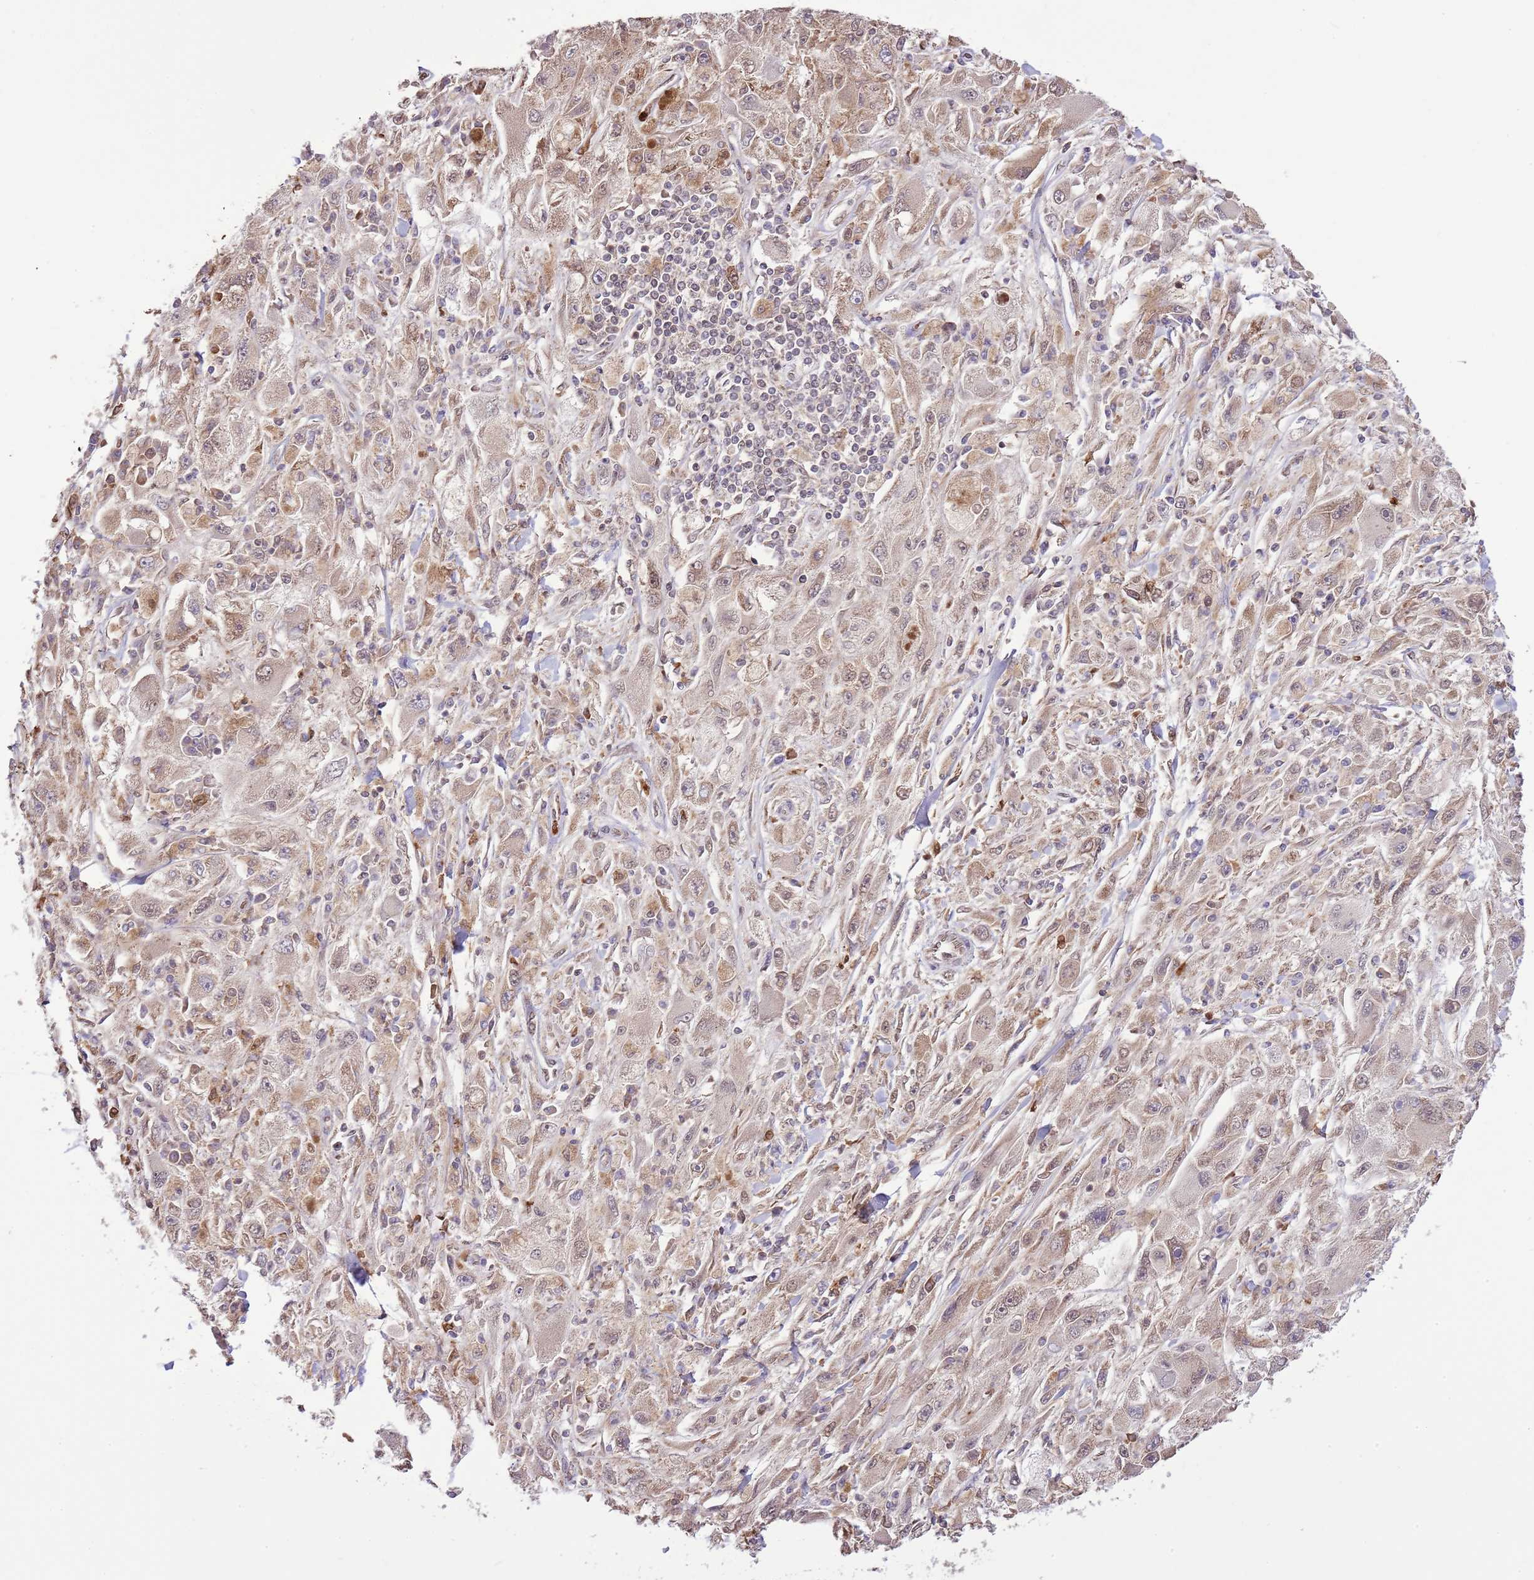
{"staining": {"intensity": "weak", "quantity": "25%-75%", "location": "cytoplasmic/membranous,nuclear"}, "tissue": "melanoma", "cell_type": "Tumor cells", "image_type": "cancer", "snomed": [{"axis": "morphology", "description": "Malignant melanoma, Metastatic site"}, {"axis": "topography", "description": "Skin"}], "caption": "Immunohistochemistry histopathology image of human melanoma stained for a protein (brown), which shows low levels of weak cytoplasmic/membranous and nuclear staining in approximately 25%-75% of tumor cells.", "gene": "AMIGO1", "patient": {"sex": "male", "age": 53}}